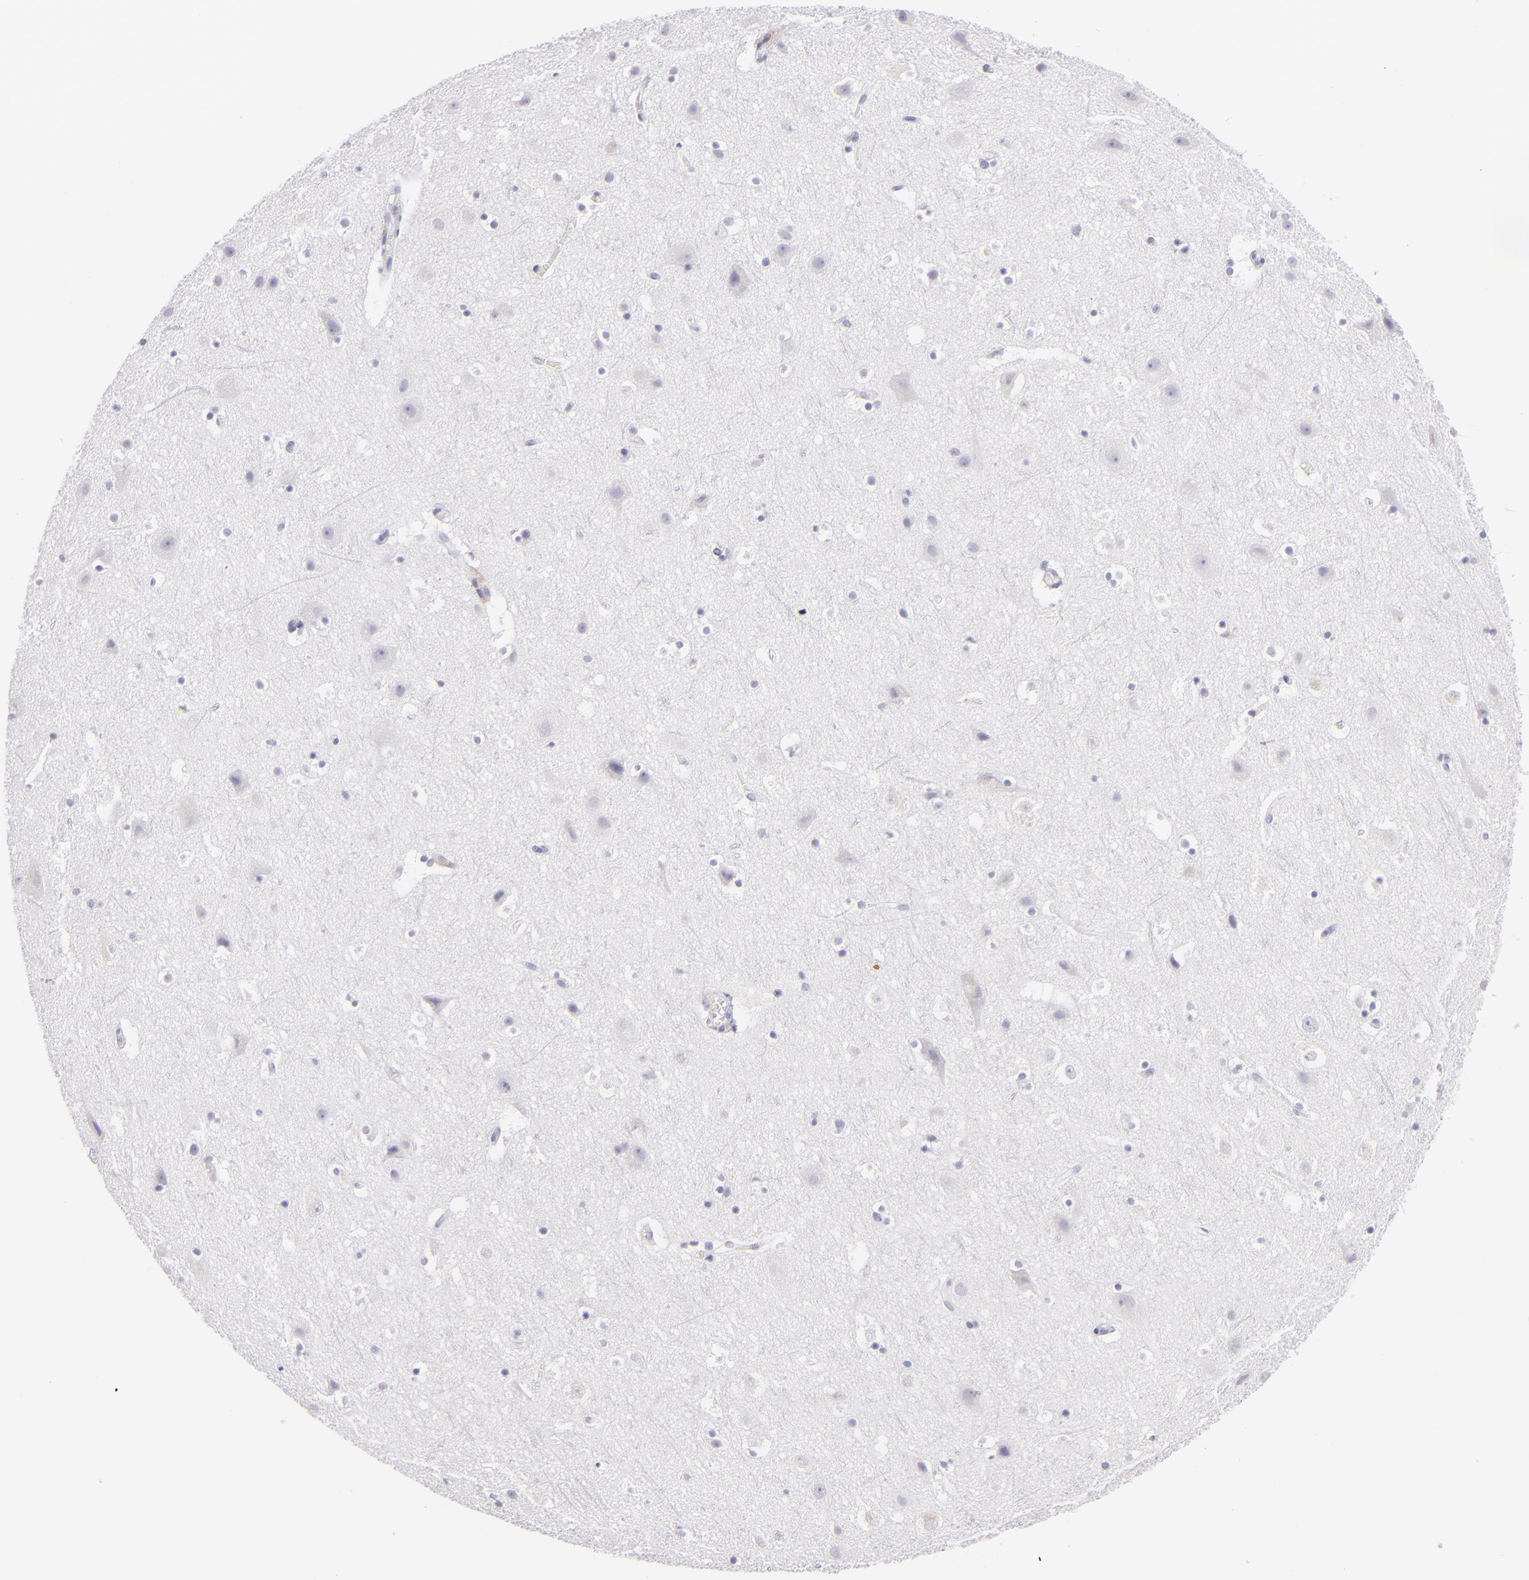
{"staining": {"intensity": "negative", "quantity": "none", "location": "none"}, "tissue": "cerebral cortex", "cell_type": "Endothelial cells", "image_type": "normal", "snomed": [{"axis": "morphology", "description": "Normal tissue, NOS"}, {"axis": "topography", "description": "Cerebral cortex"}], "caption": "Image shows no significant protein expression in endothelial cells of normal cerebral cortex. Brightfield microscopy of immunohistochemistry stained with DAB (brown) and hematoxylin (blue), captured at high magnification.", "gene": "IL2RA", "patient": {"sex": "male", "age": 45}}